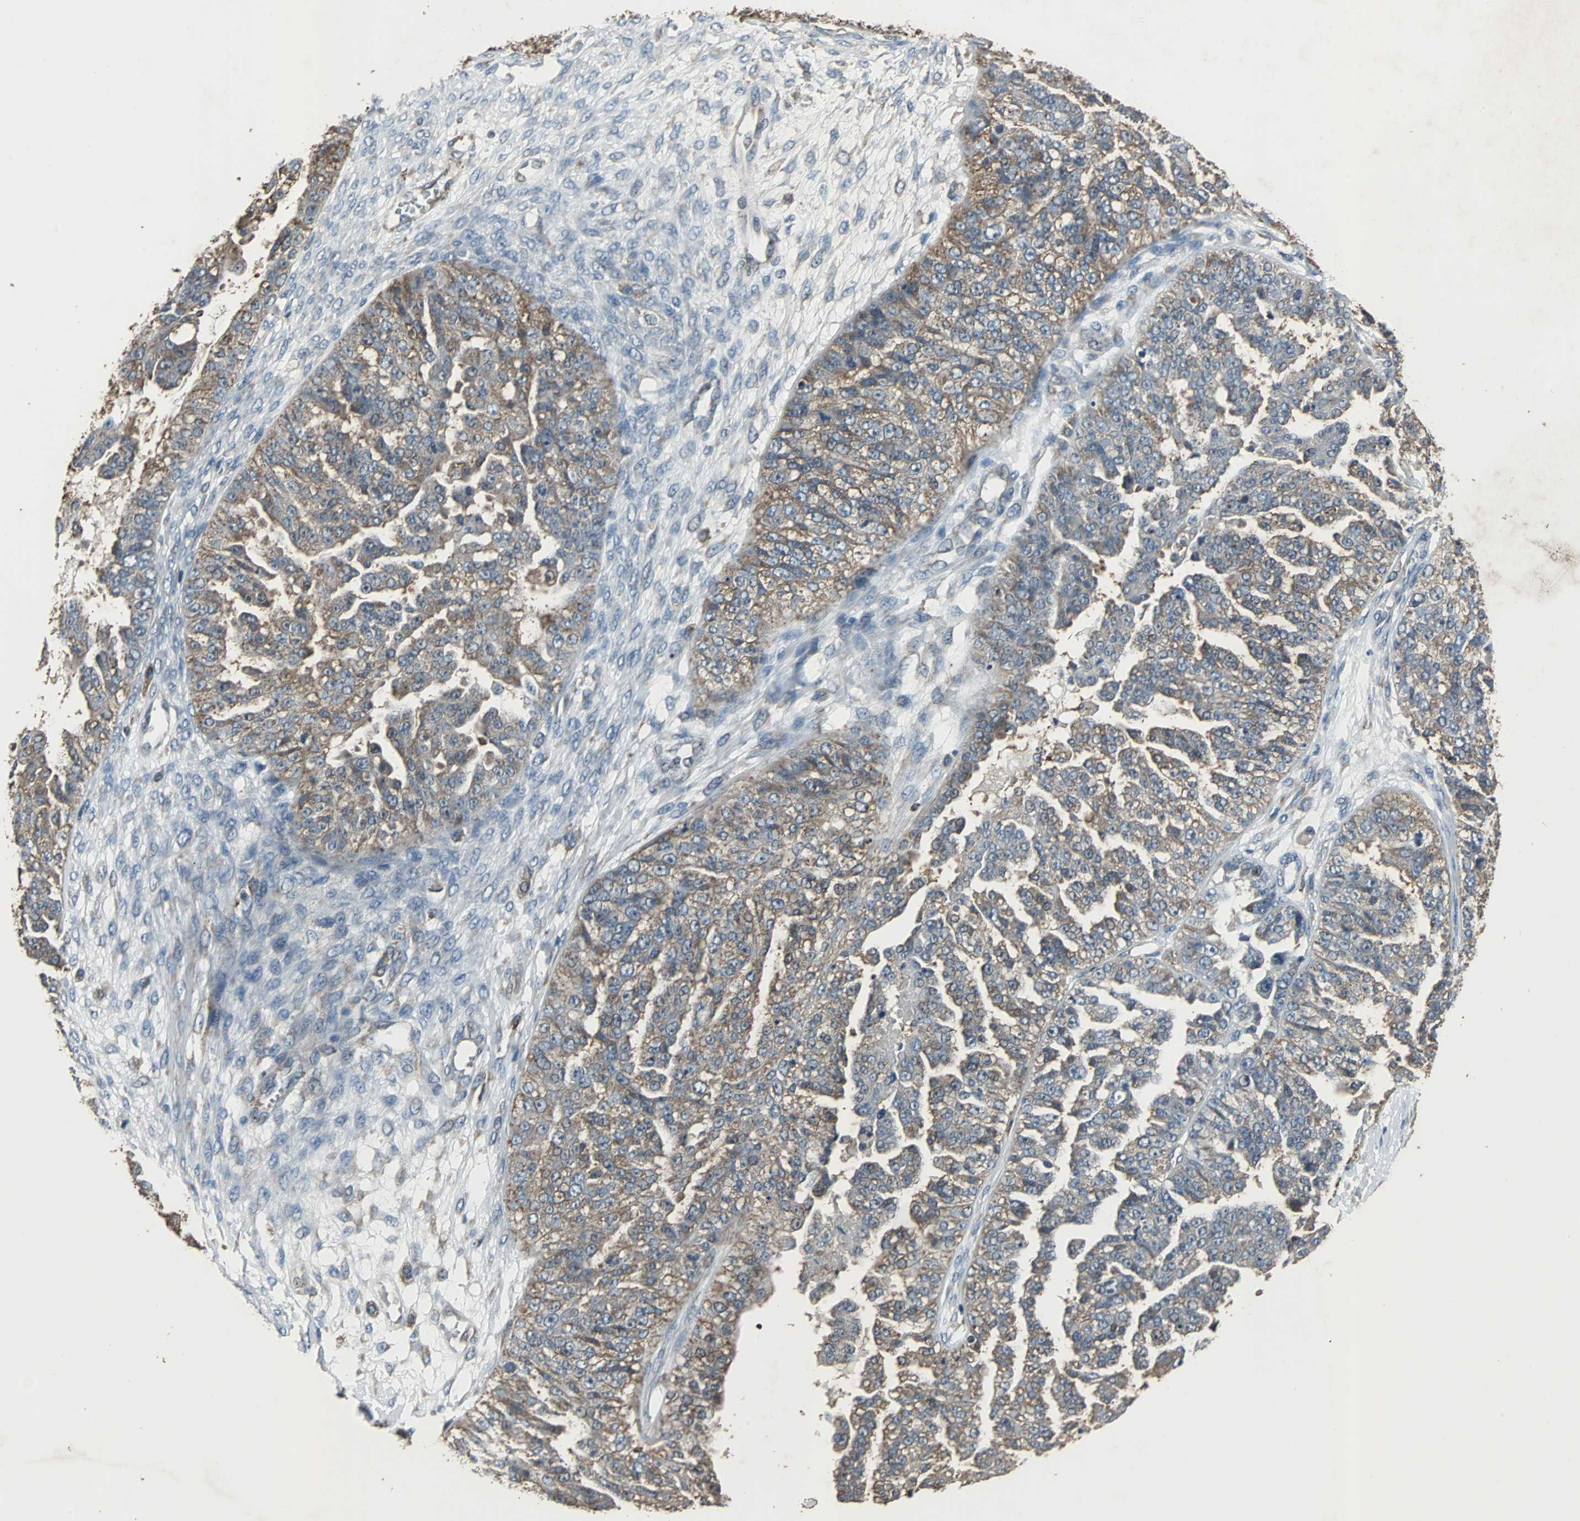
{"staining": {"intensity": "weak", "quantity": "25%-75%", "location": "cytoplasmic/membranous"}, "tissue": "ovarian cancer", "cell_type": "Tumor cells", "image_type": "cancer", "snomed": [{"axis": "morphology", "description": "Carcinoma, NOS"}, {"axis": "topography", "description": "Soft tissue"}, {"axis": "topography", "description": "Ovary"}], "caption": "An image of human ovarian carcinoma stained for a protein demonstrates weak cytoplasmic/membranous brown staining in tumor cells.", "gene": "SOS1", "patient": {"sex": "female", "age": 54}}